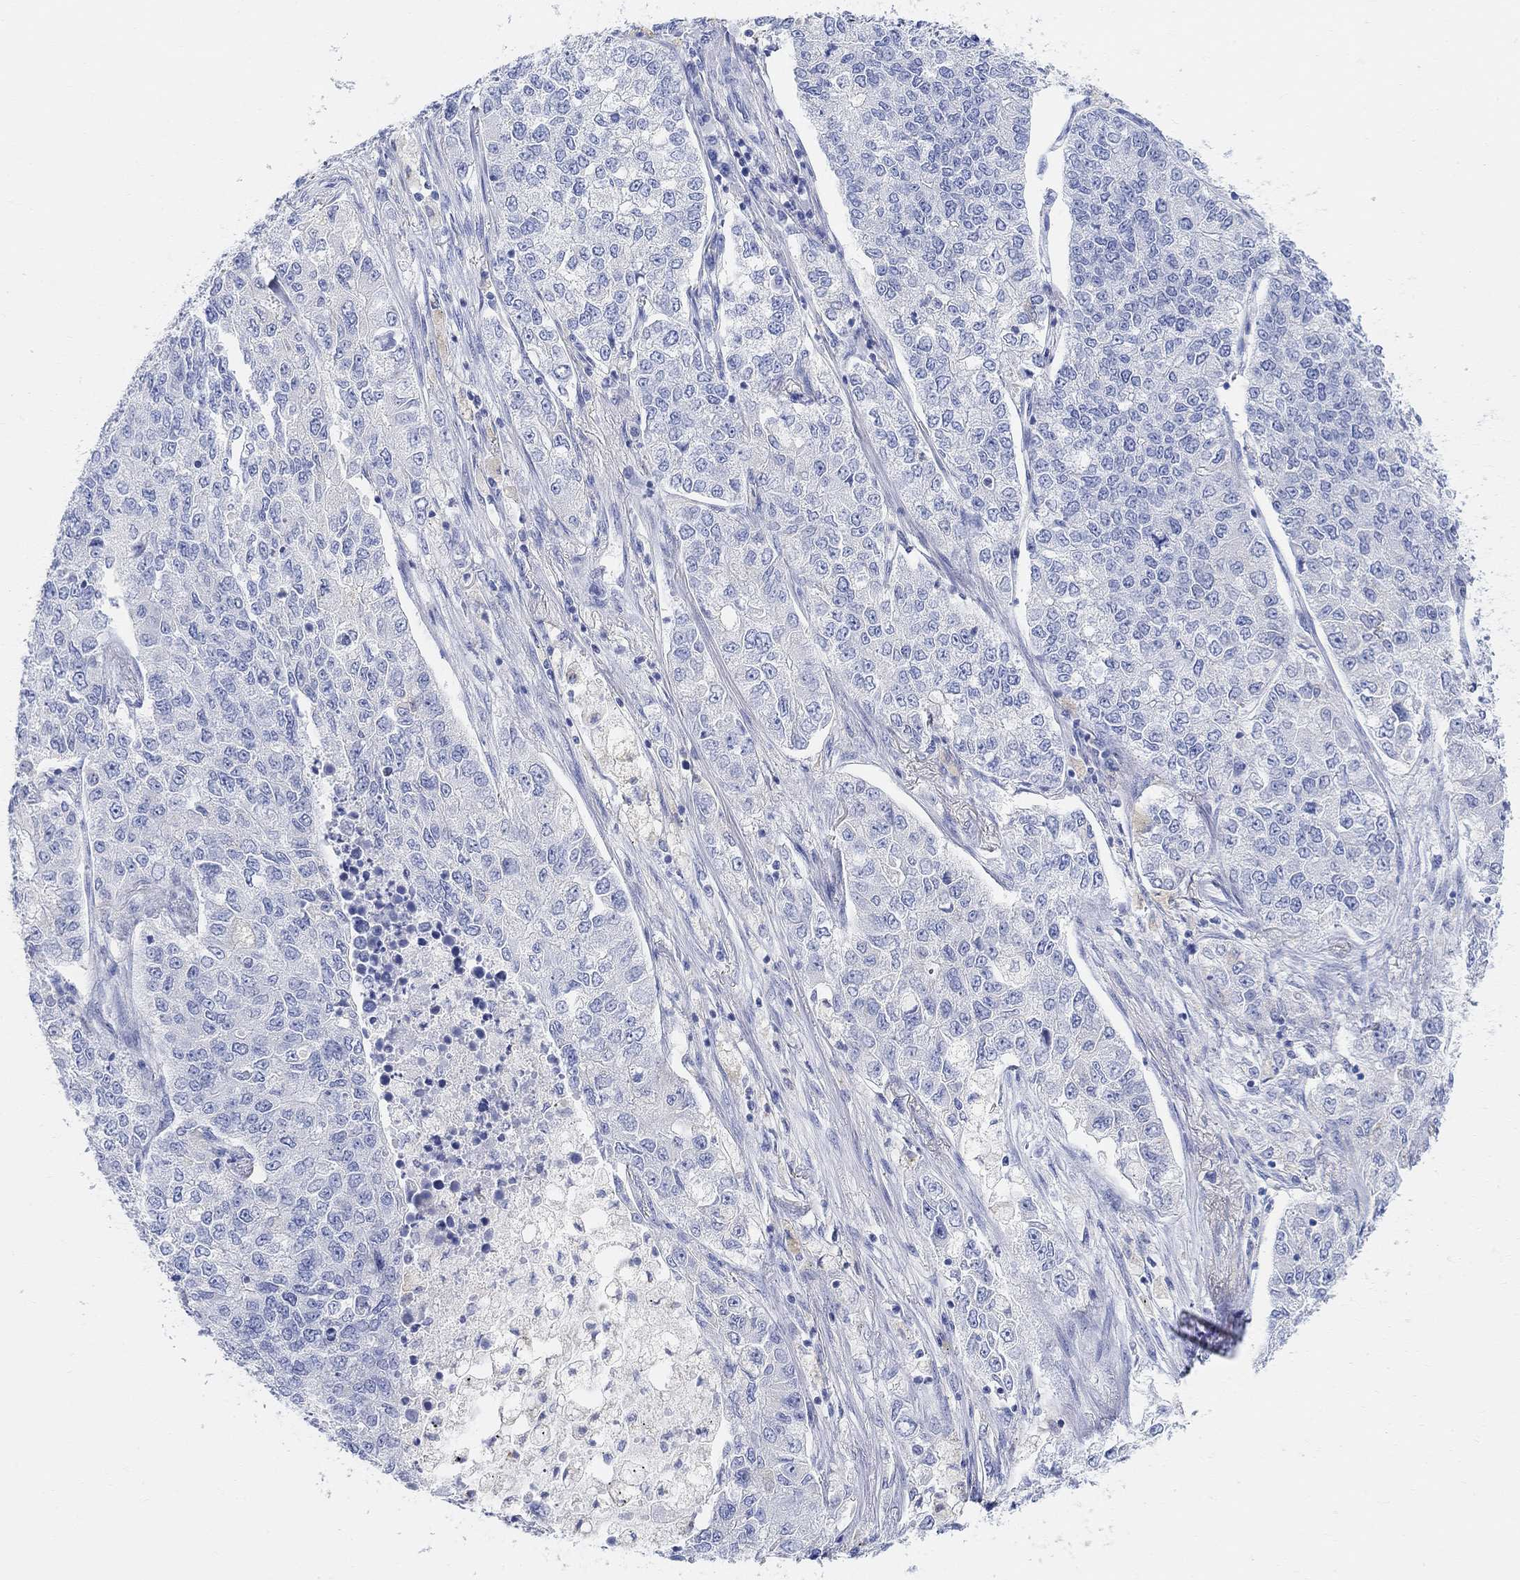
{"staining": {"intensity": "negative", "quantity": "none", "location": "none"}, "tissue": "lung cancer", "cell_type": "Tumor cells", "image_type": "cancer", "snomed": [{"axis": "morphology", "description": "Adenocarcinoma, NOS"}, {"axis": "topography", "description": "Lung"}], "caption": "Protein analysis of lung cancer (adenocarcinoma) shows no significant positivity in tumor cells. Nuclei are stained in blue.", "gene": "RETNLB", "patient": {"sex": "male", "age": 49}}